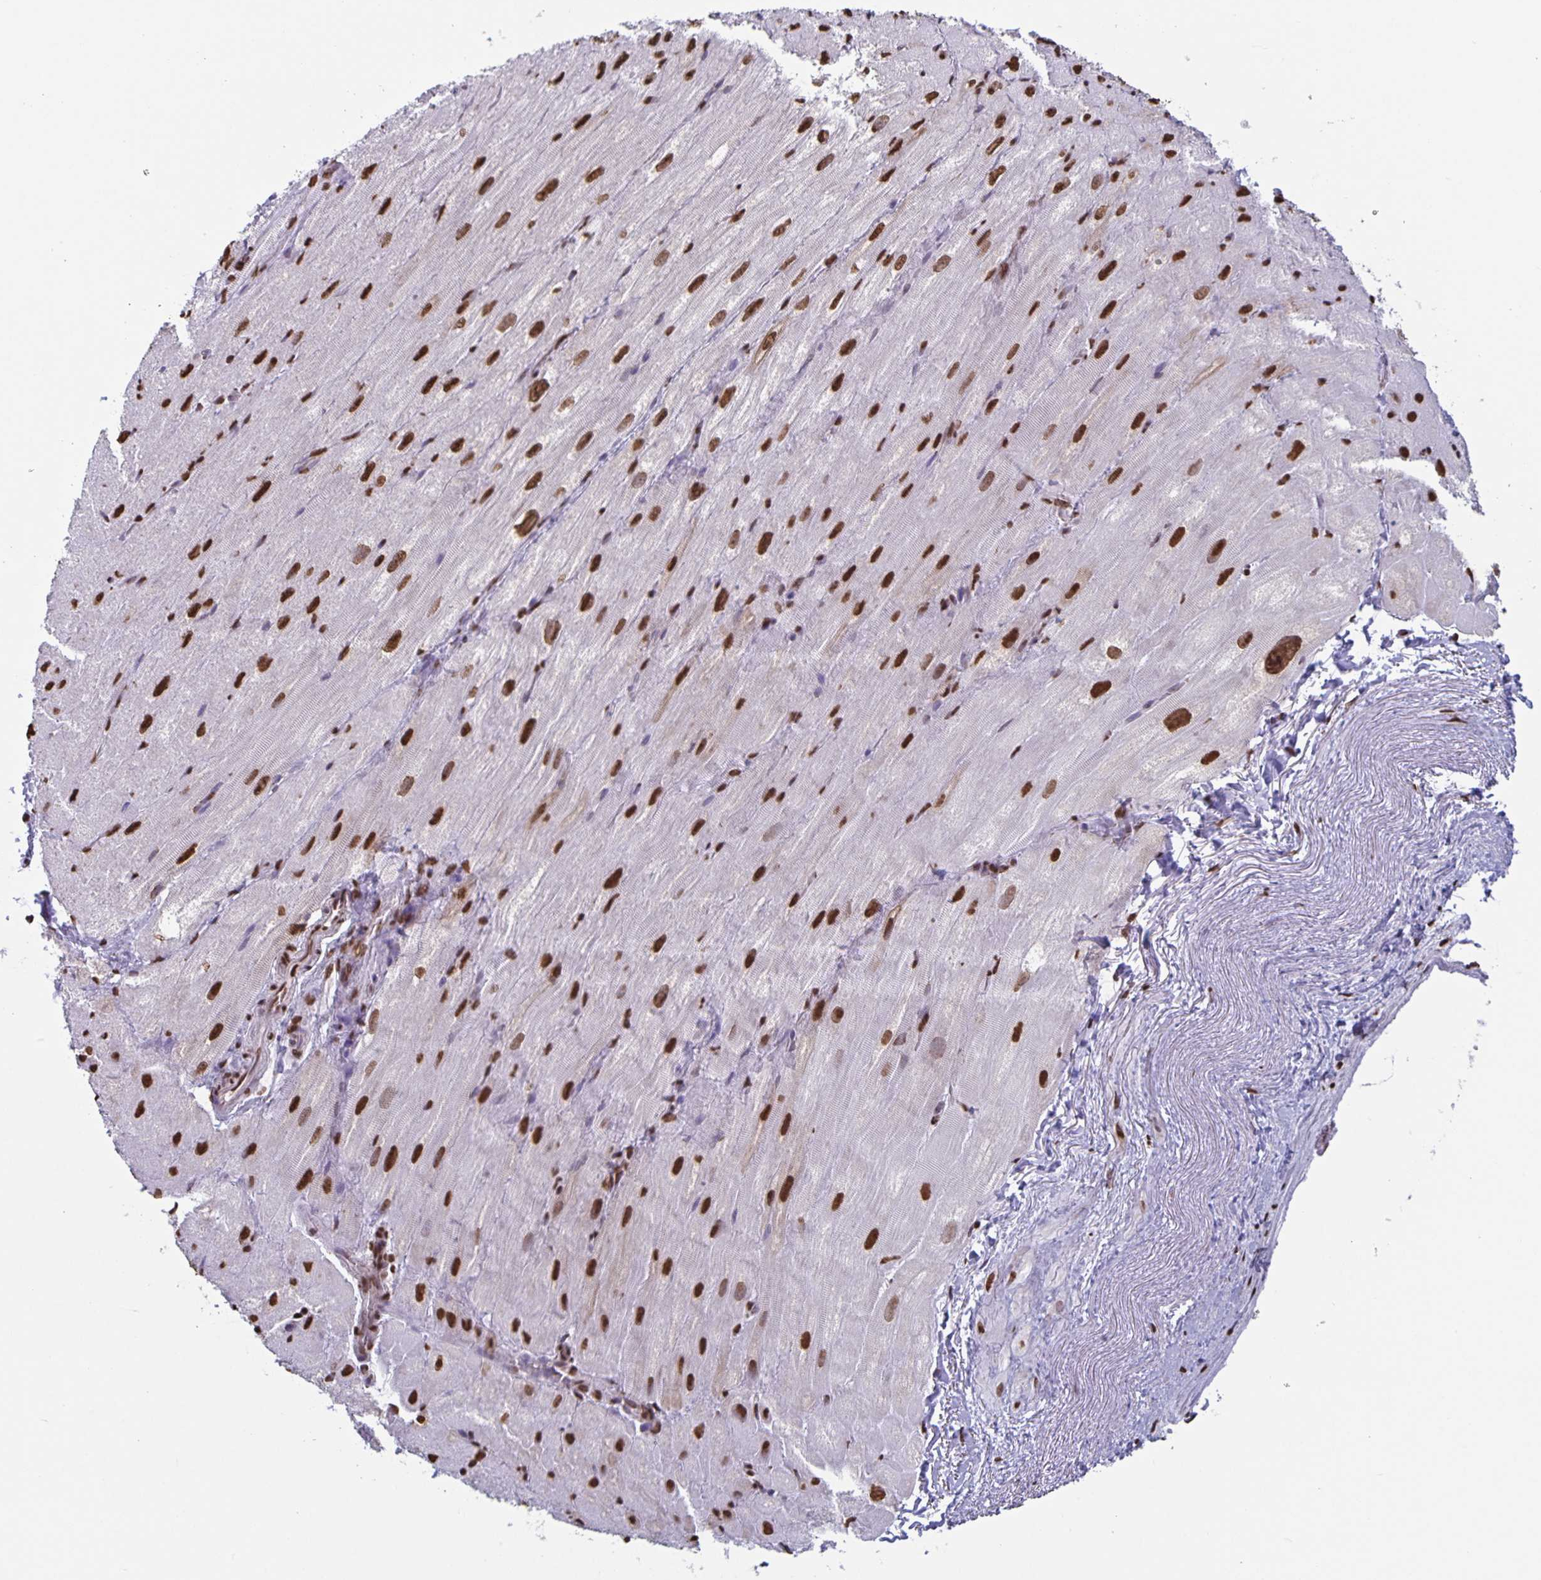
{"staining": {"intensity": "strong", "quantity": "25%-75%", "location": "nuclear"}, "tissue": "heart muscle", "cell_type": "Cardiomyocytes", "image_type": "normal", "snomed": [{"axis": "morphology", "description": "Normal tissue, NOS"}, {"axis": "topography", "description": "Heart"}], "caption": "Protein positivity by immunohistochemistry demonstrates strong nuclear positivity in about 25%-75% of cardiomyocytes in unremarkable heart muscle. The protein of interest is stained brown, and the nuclei are stained in blue (DAB IHC with brightfield microscopy, high magnification).", "gene": "DUT", "patient": {"sex": "male", "age": 62}}